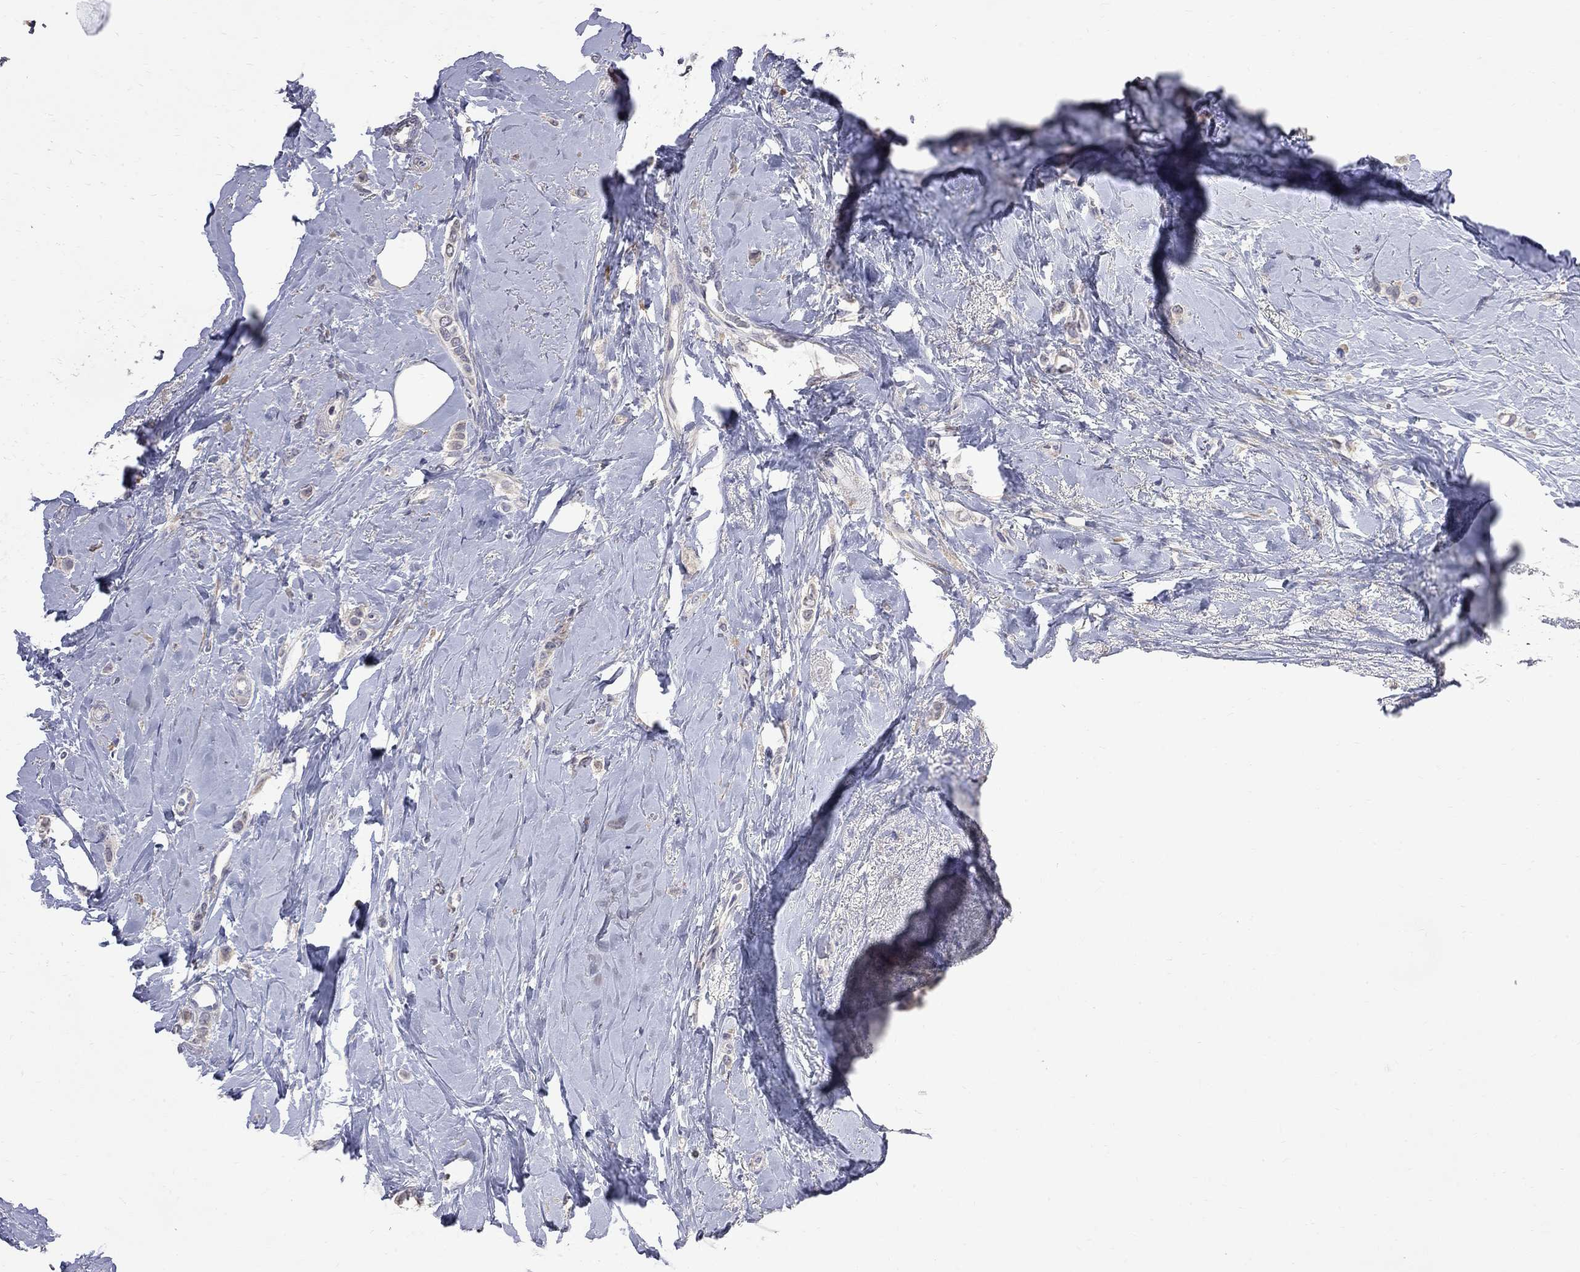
{"staining": {"intensity": "weak", "quantity": "<25%", "location": "cytoplasmic/membranous"}, "tissue": "breast cancer", "cell_type": "Tumor cells", "image_type": "cancer", "snomed": [{"axis": "morphology", "description": "Lobular carcinoma"}, {"axis": "topography", "description": "Breast"}], "caption": "IHC histopathology image of human breast cancer stained for a protein (brown), which shows no expression in tumor cells.", "gene": "CKAP2", "patient": {"sex": "female", "age": 66}}